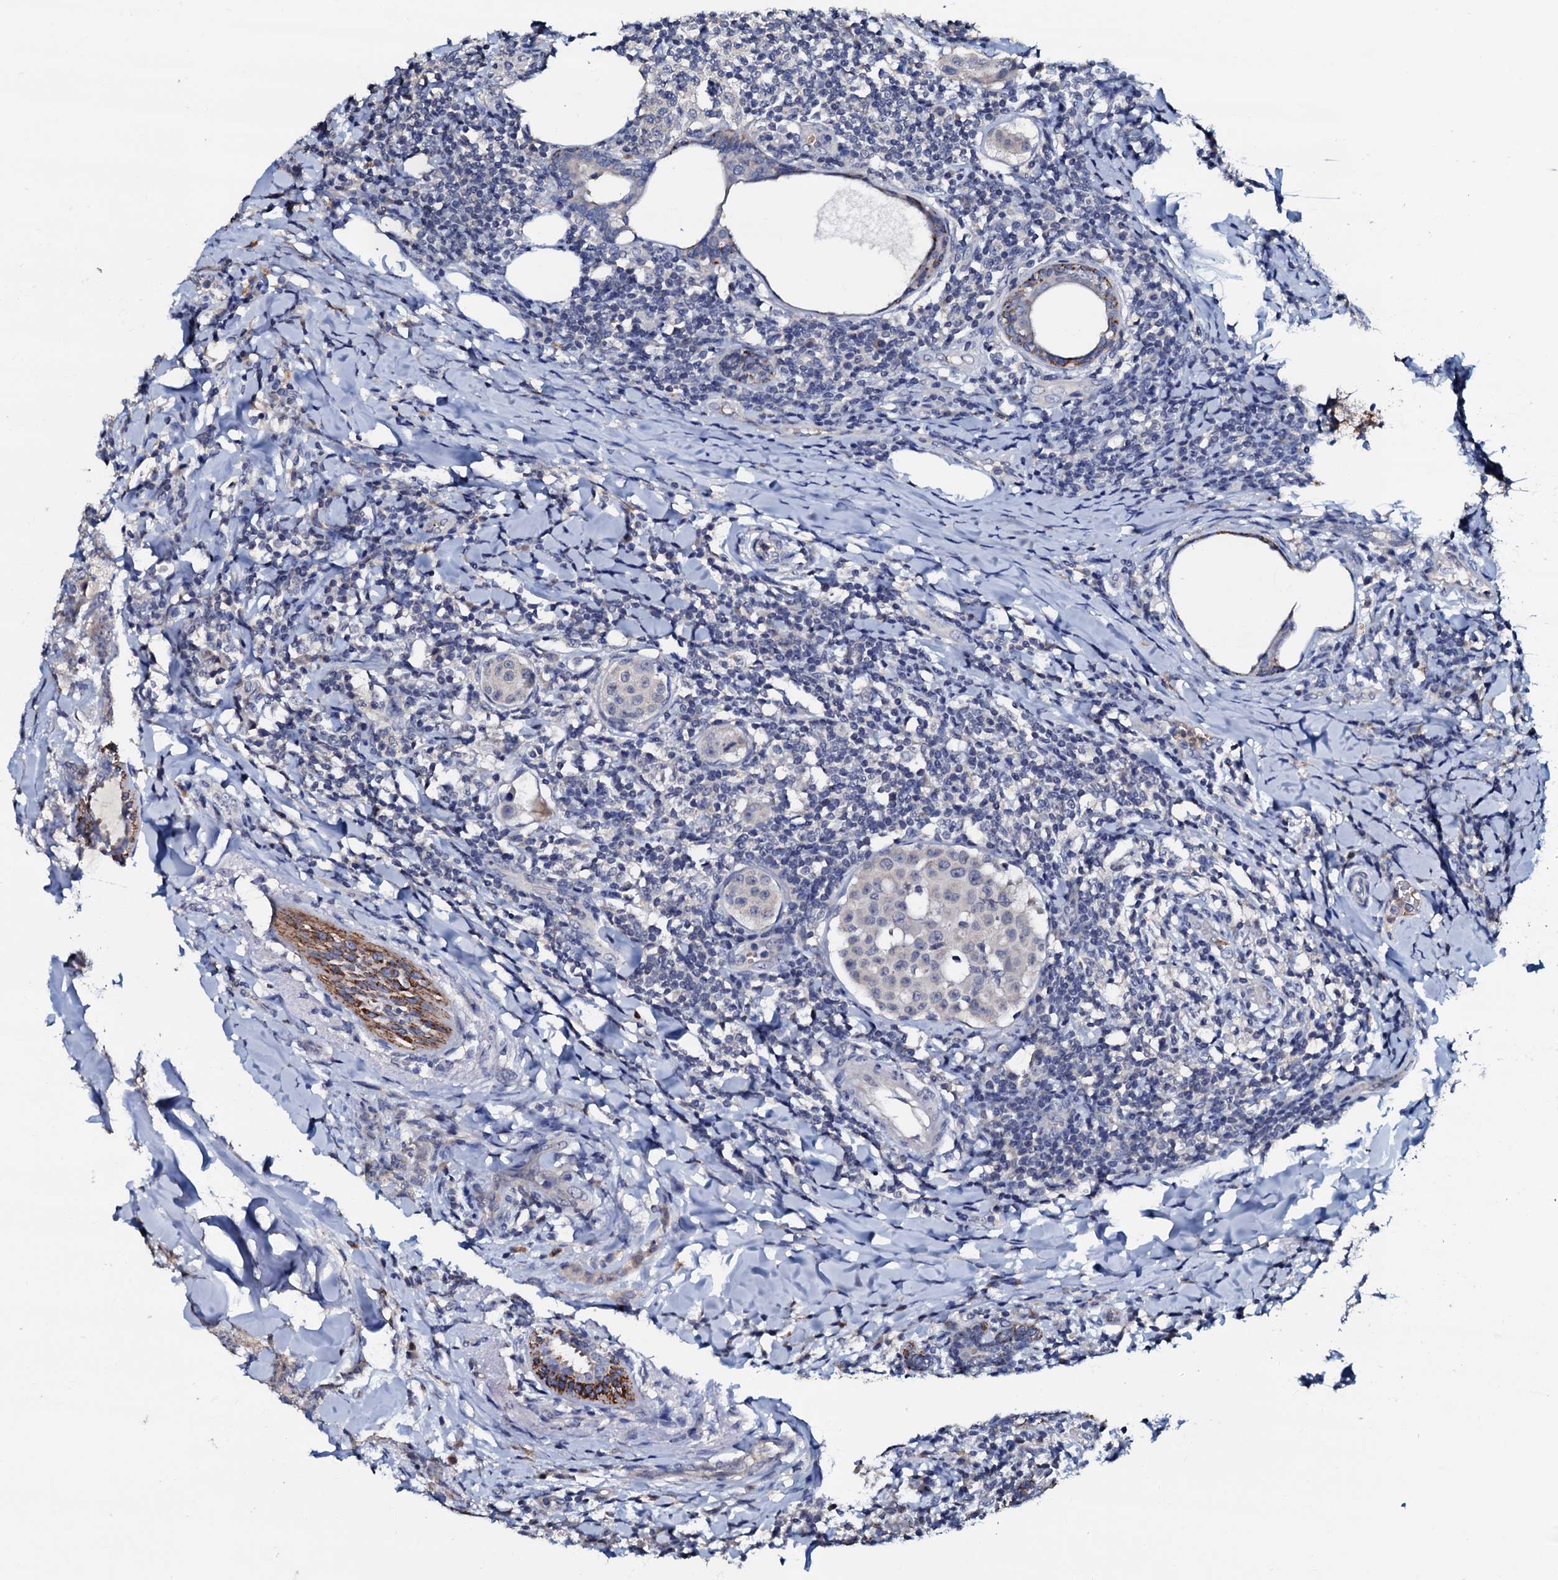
{"staining": {"intensity": "negative", "quantity": "none", "location": "none"}, "tissue": "breast cancer", "cell_type": "Tumor cells", "image_type": "cancer", "snomed": [{"axis": "morphology", "description": "Duct carcinoma"}, {"axis": "topography", "description": "Breast"}], "caption": "High power microscopy image of an IHC histopathology image of breast infiltrating ductal carcinoma, revealing no significant expression in tumor cells.", "gene": "CPNE2", "patient": {"sex": "female", "age": 40}}